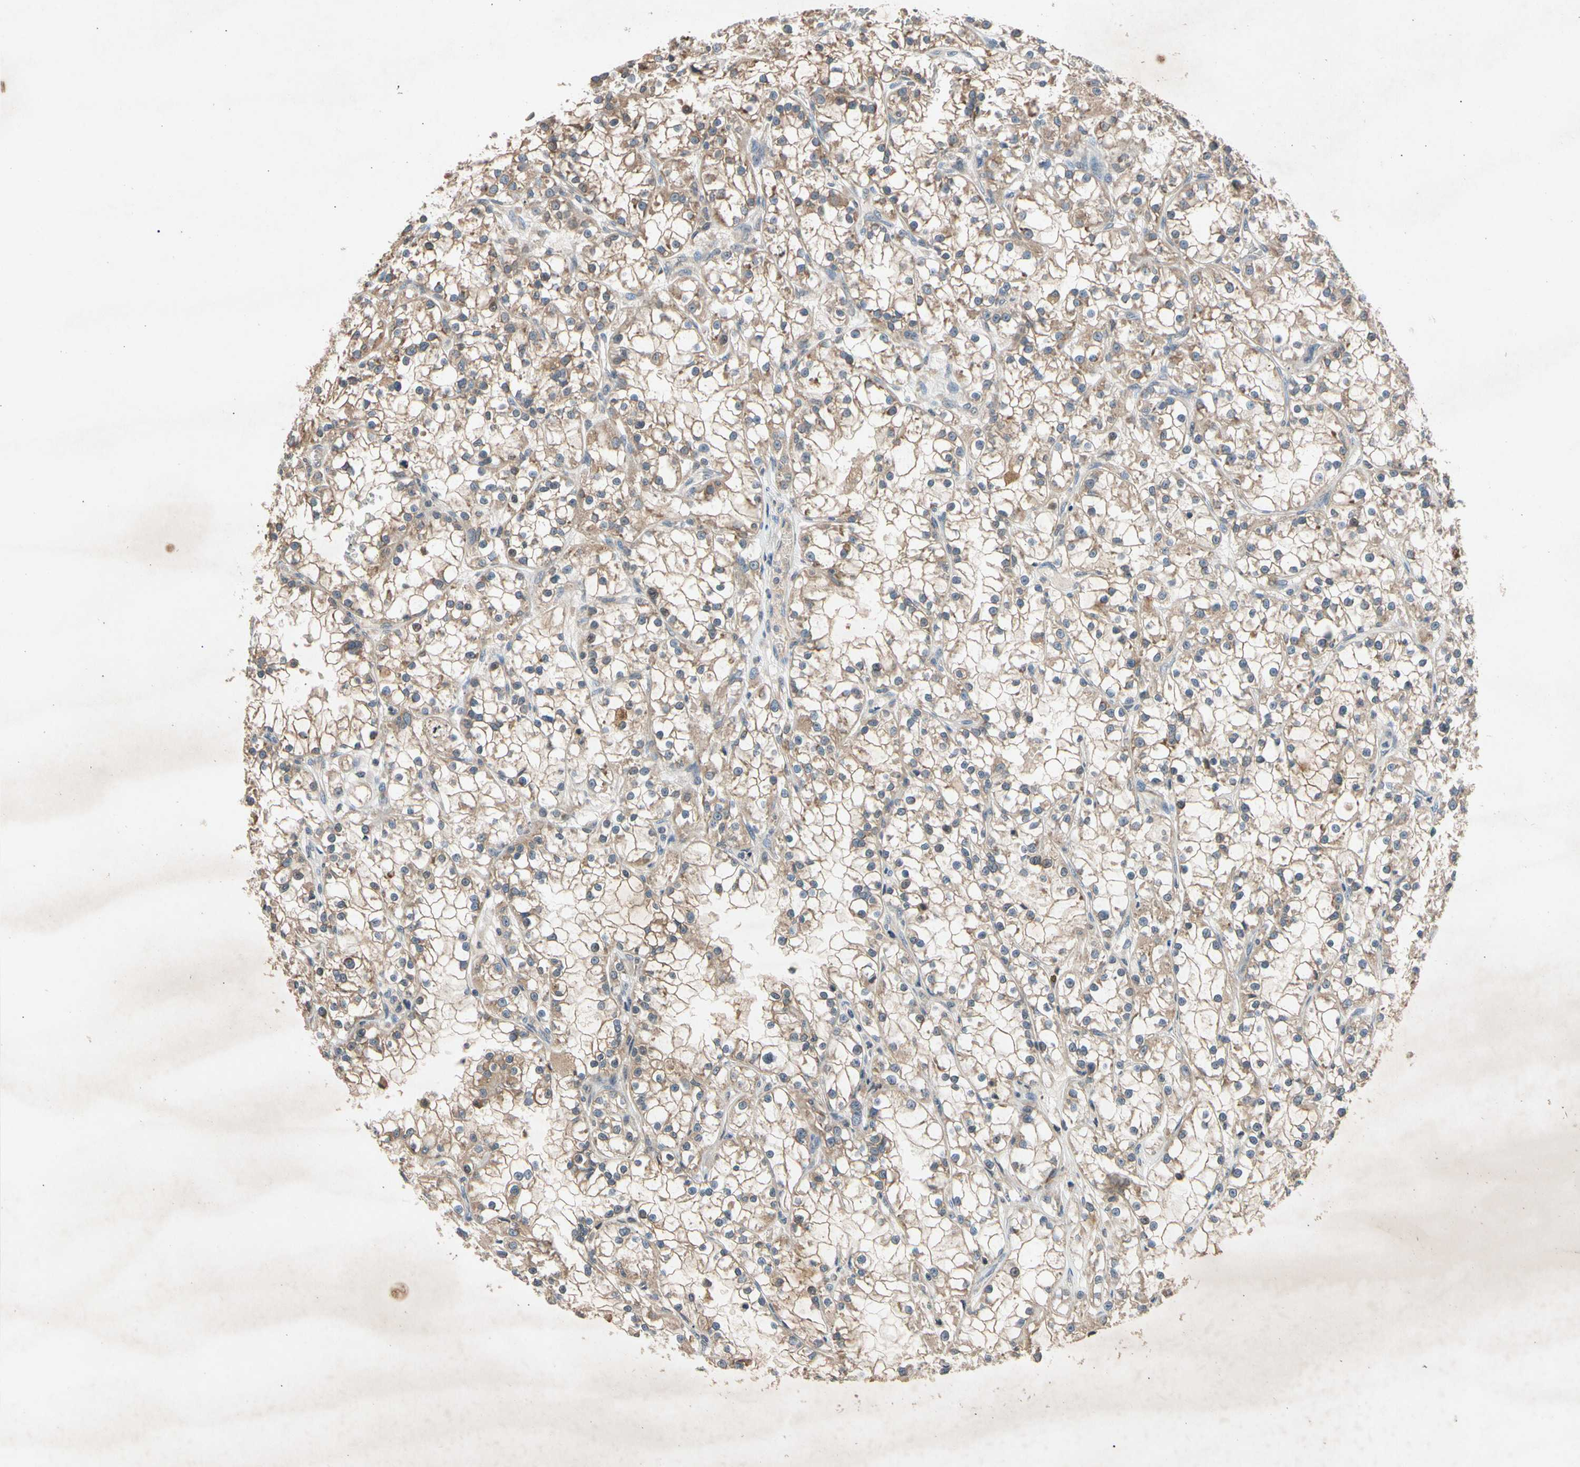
{"staining": {"intensity": "moderate", "quantity": ">75%", "location": "cytoplasmic/membranous"}, "tissue": "renal cancer", "cell_type": "Tumor cells", "image_type": "cancer", "snomed": [{"axis": "morphology", "description": "Adenocarcinoma, NOS"}, {"axis": "topography", "description": "Kidney"}], "caption": "This is a micrograph of immunohistochemistry staining of adenocarcinoma (renal), which shows moderate staining in the cytoplasmic/membranous of tumor cells.", "gene": "PRDX4", "patient": {"sex": "female", "age": 52}}